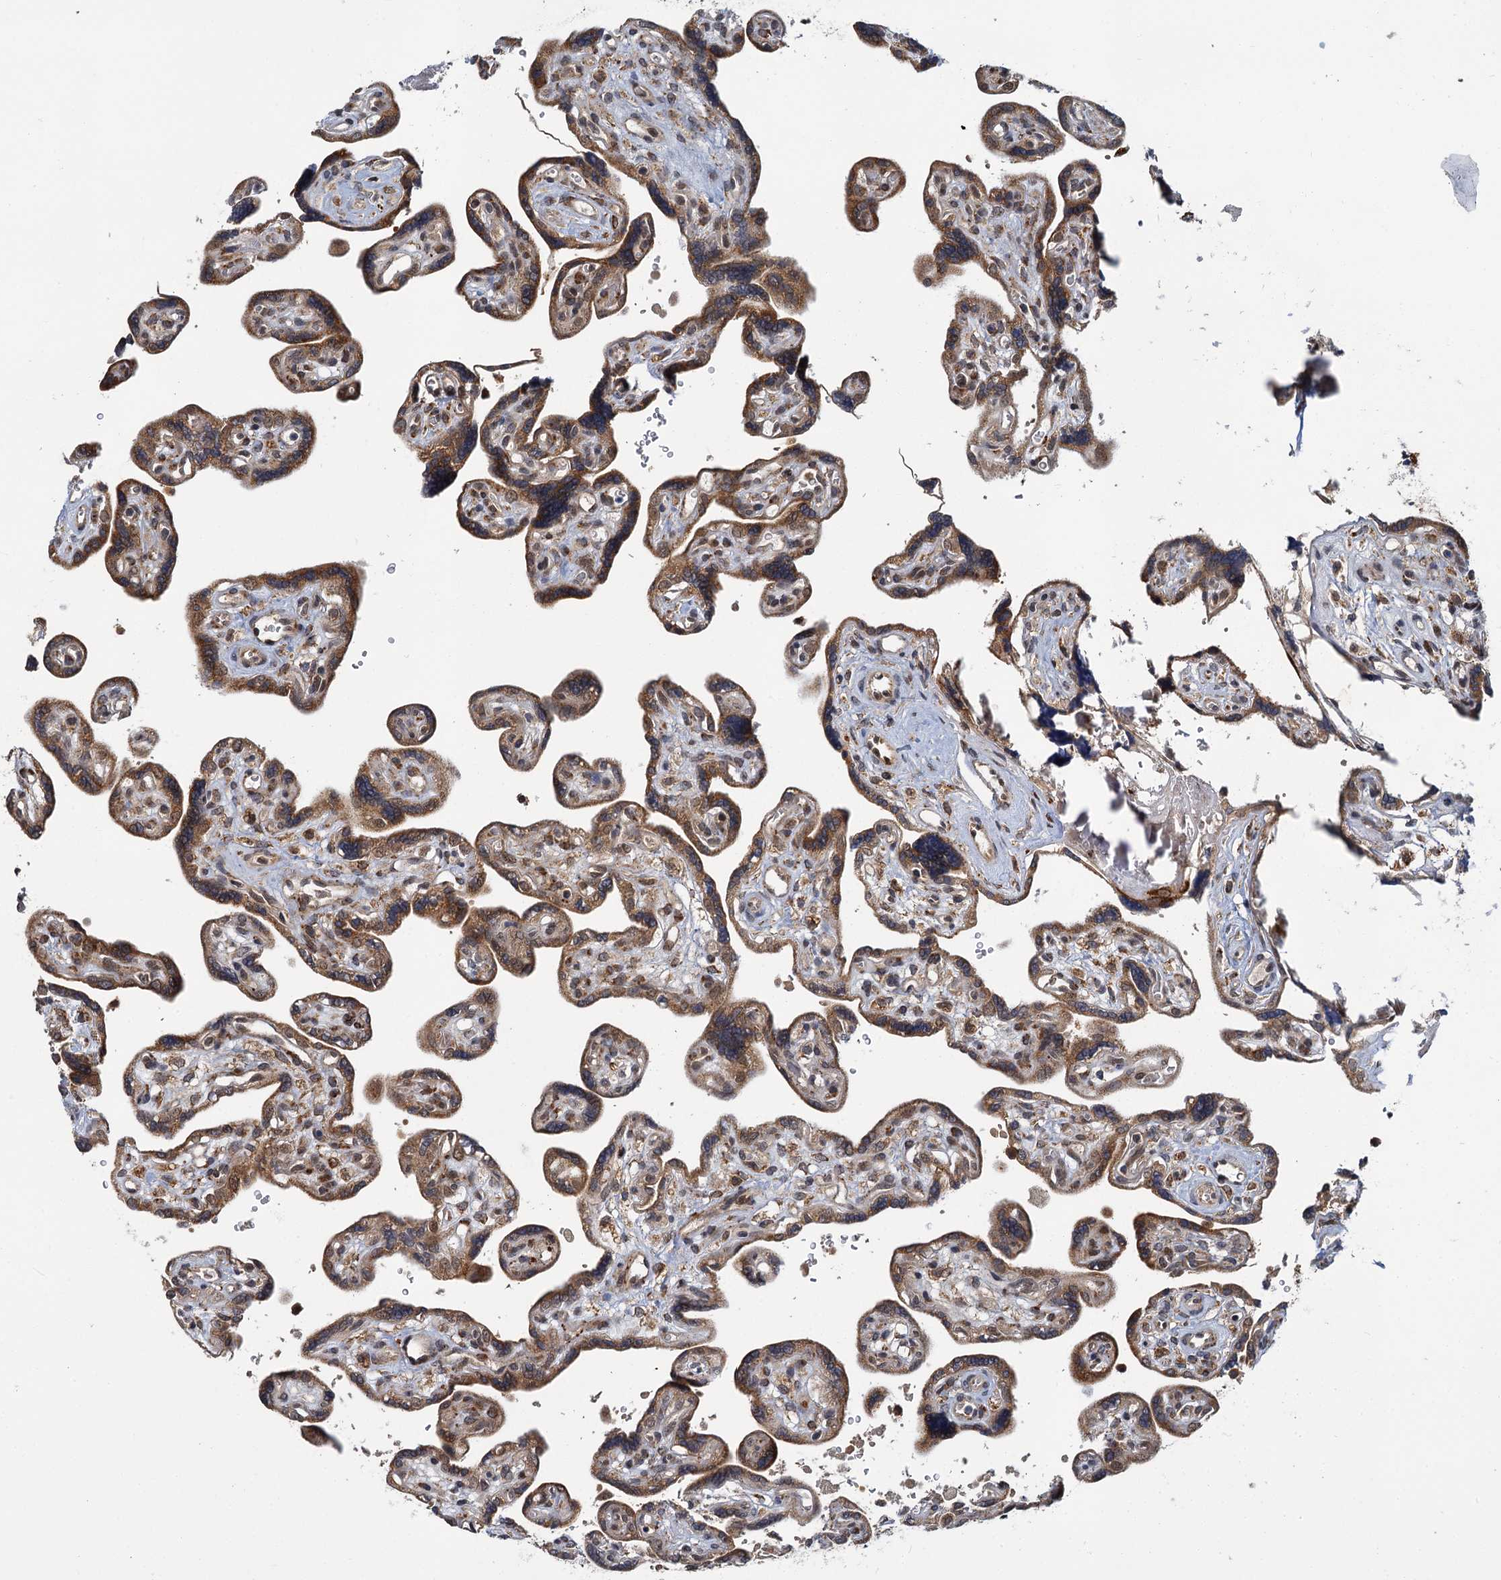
{"staining": {"intensity": "strong", "quantity": ">75%", "location": "cytoplasmic/membranous"}, "tissue": "placenta", "cell_type": "Trophoblastic cells", "image_type": "normal", "snomed": [{"axis": "morphology", "description": "Normal tissue, NOS"}, {"axis": "topography", "description": "Placenta"}], "caption": "The image demonstrates immunohistochemical staining of benign placenta. There is strong cytoplasmic/membranous expression is seen in about >75% of trophoblastic cells. The staining was performed using DAB (3,3'-diaminobenzidine) to visualize the protein expression in brown, while the nuclei were stained in blue with hematoxylin (Magnification: 20x).", "gene": "APBA2", "patient": {"sex": "female", "age": 39}}